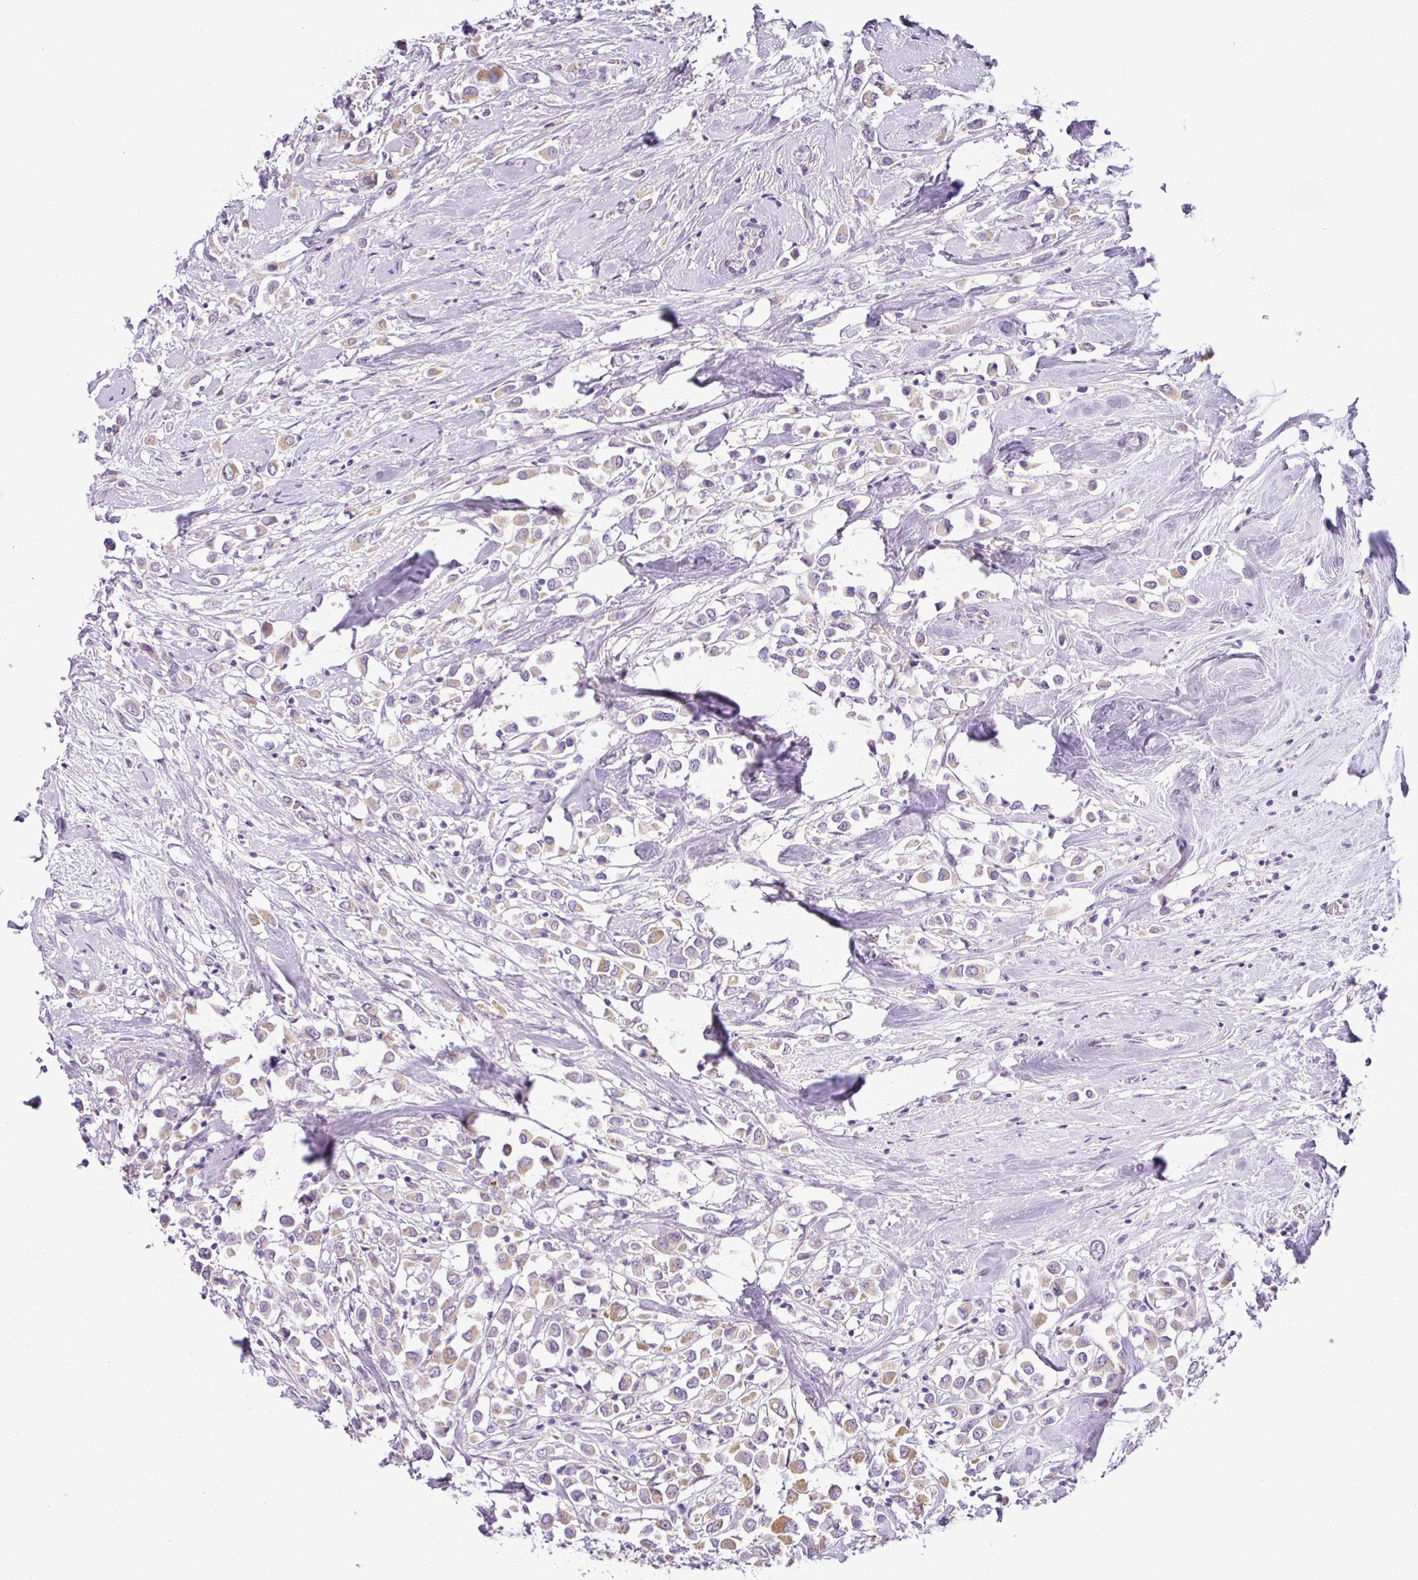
{"staining": {"intensity": "weak", "quantity": "25%-75%", "location": "cytoplasmic/membranous"}, "tissue": "breast cancer", "cell_type": "Tumor cells", "image_type": "cancer", "snomed": [{"axis": "morphology", "description": "Duct carcinoma"}, {"axis": "topography", "description": "Breast"}], "caption": "Immunohistochemistry (IHC) histopathology image of human infiltrating ductal carcinoma (breast) stained for a protein (brown), which displays low levels of weak cytoplasmic/membranous positivity in about 25%-75% of tumor cells.", "gene": "HMCN2", "patient": {"sex": "female", "age": 61}}